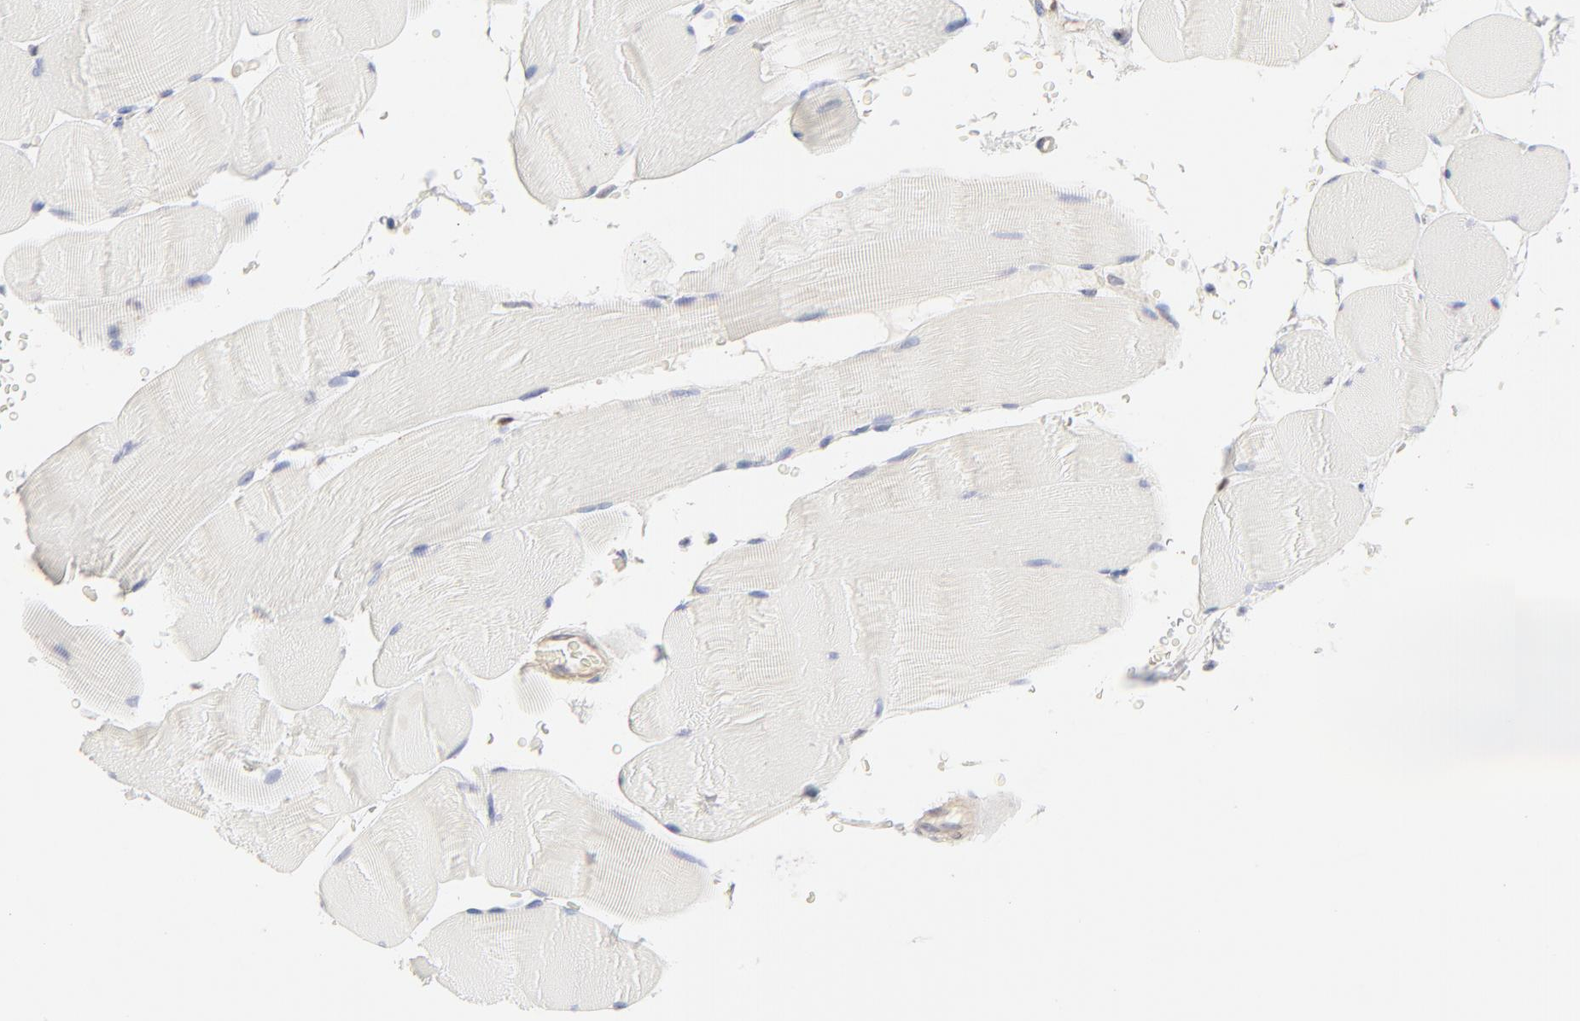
{"staining": {"intensity": "negative", "quantity": "none", "location": "none"}, "tissue": "skeletal muscle", "cell_type": "Myocytes", "image_type": "normal", "snomed": [{"axis": "morphology", "description": "Normal tissue, NOS"}, {"axis": "topography", "description": "Skeletal muscle"}], "caption": "This is an IHC histopathology image of benign skeletal muscle. There is no positivity in myocytes.", "gene": "CDK6", "patient": {"sex": "male", "age": 62}}